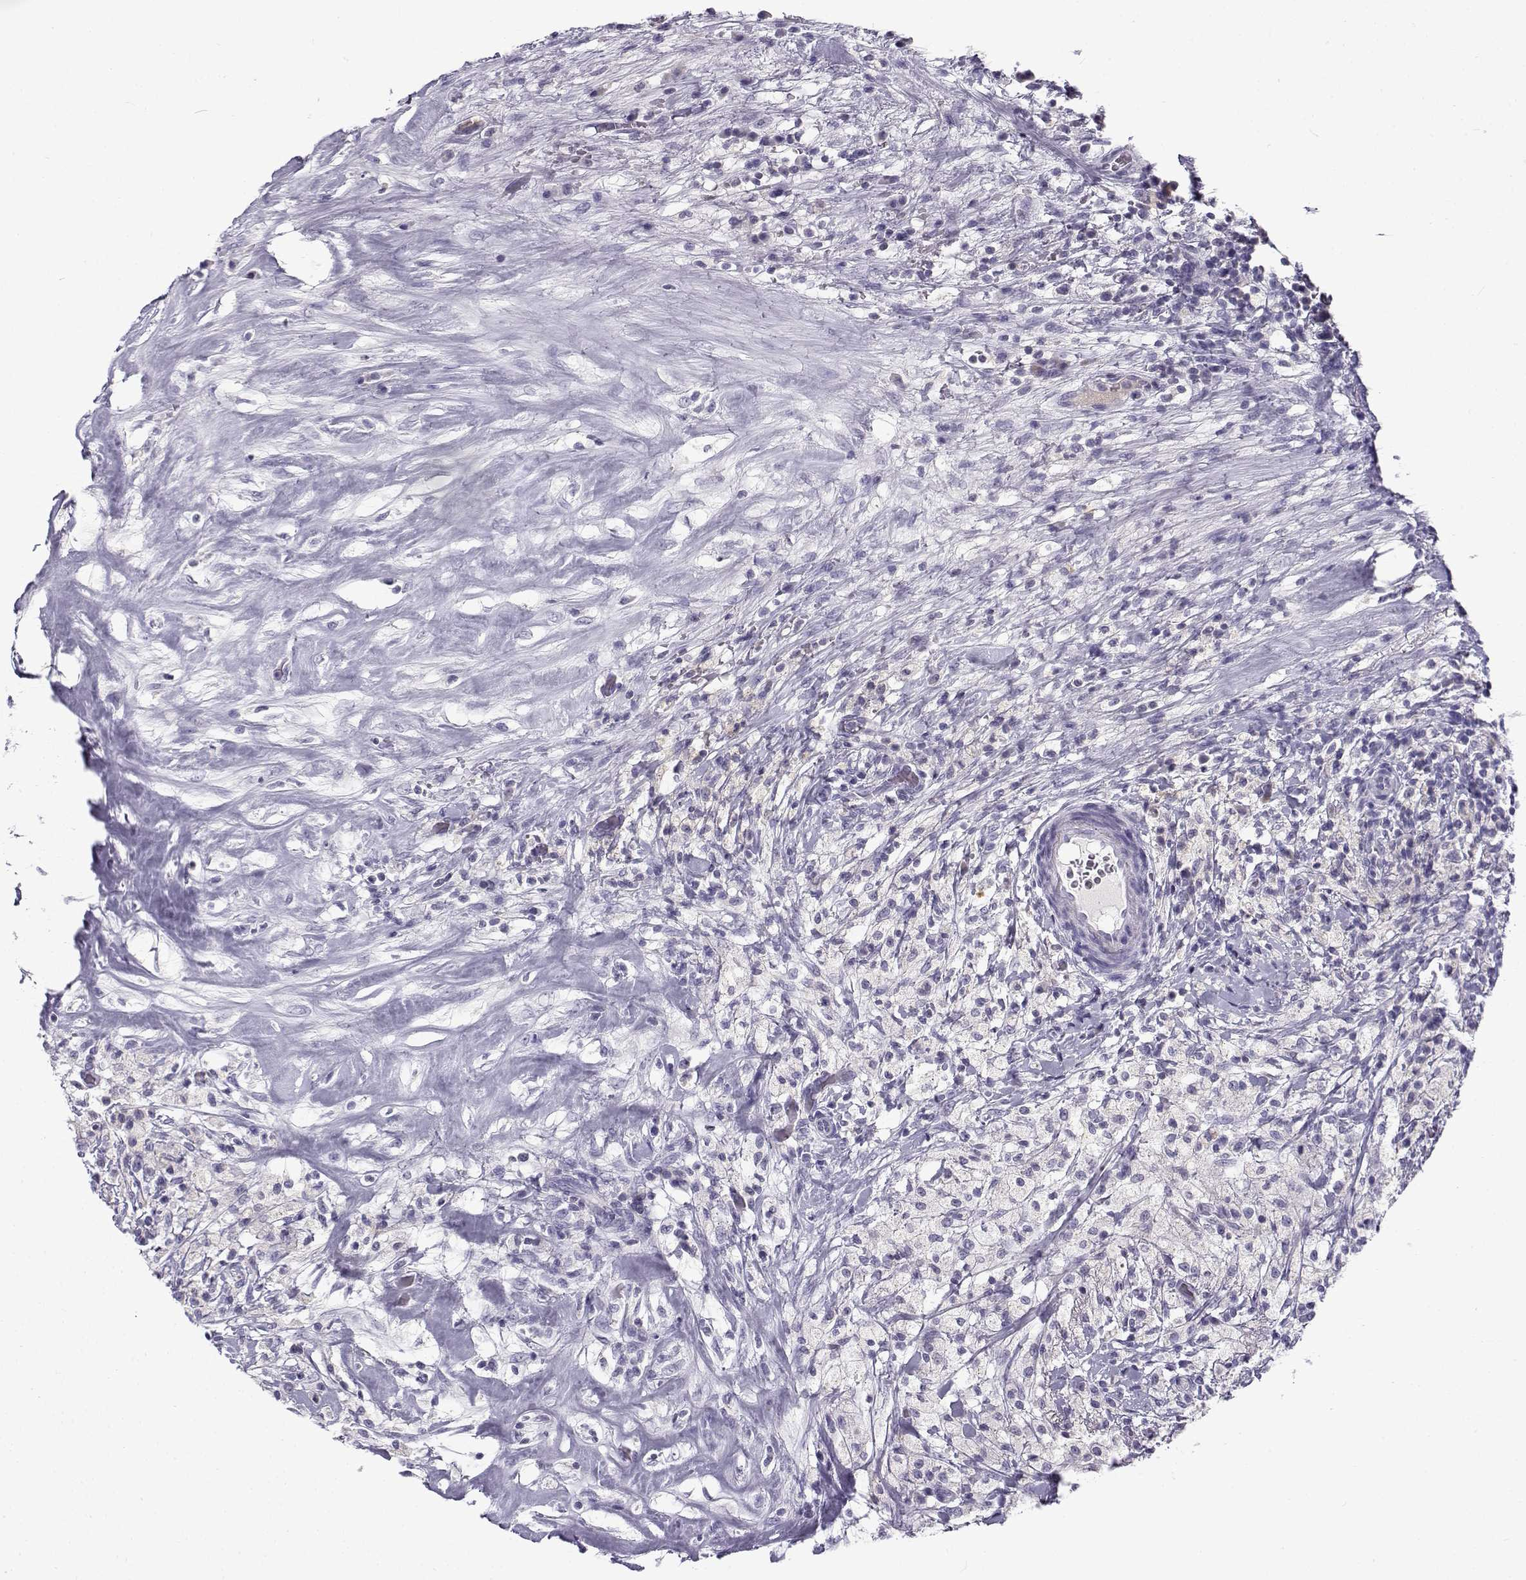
{"staining": {"intensity": "negative", "quantity": "none", "location": "none"}, "tissue": "testis cancer", "cell_type": "Tumor cells", "image_type": "cancer", "snomed": [{"axis": "morphology", "description": "Necrosis, NOS"}, {"axis": "morphology", "description": "Carcinoma, Embryonal, NOS"}, {"axis": "topography", "description": "Testis"}], "caption": "Testis cancer (embryonal carcinoma) stained for a protein using immunohistochemistry exhibits no positivity tumor cells.", "gene": "FAM166A", "patient": {"sex": "male", "age": 19}}